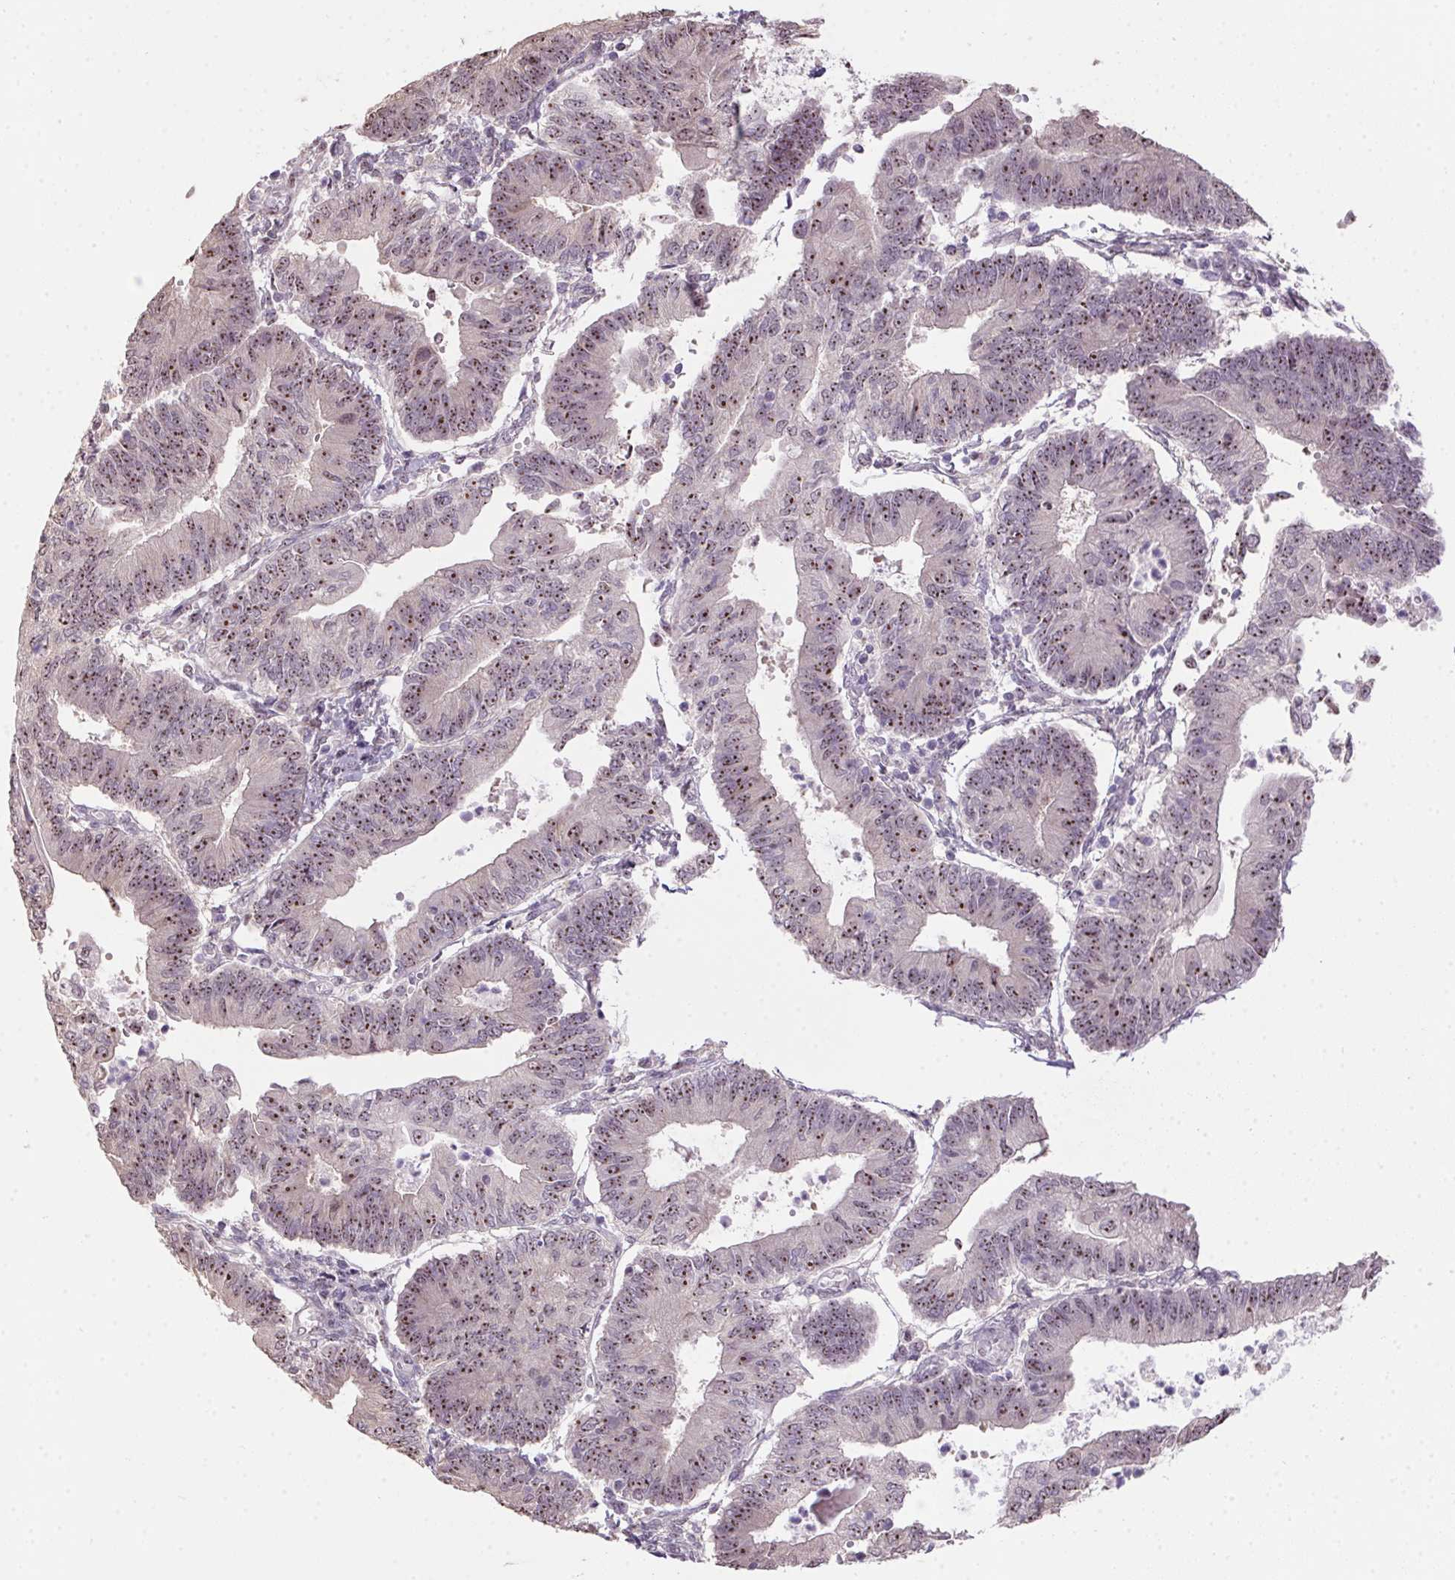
{"staining": {"intensity": "weak", "quantity": ">75%", "location": "nuclear"}, "tissue": "endometrial cancer", "cell_type": "Tumor cells", "image_type": "cancer", "snomed": [{"axis": "morphology", "description": "Adenocarcinoma, NOS"}, {"axis": "topography", "description": "Endometrium"}], "caption": "About >75% of tumor cells in adenocarcinoma (endometrial) show weak nuclear protein positivity as visualized by brown immunohistochemical staining.", "gene": "BATF2", "patient": {"sex": "female", "age": 65}}